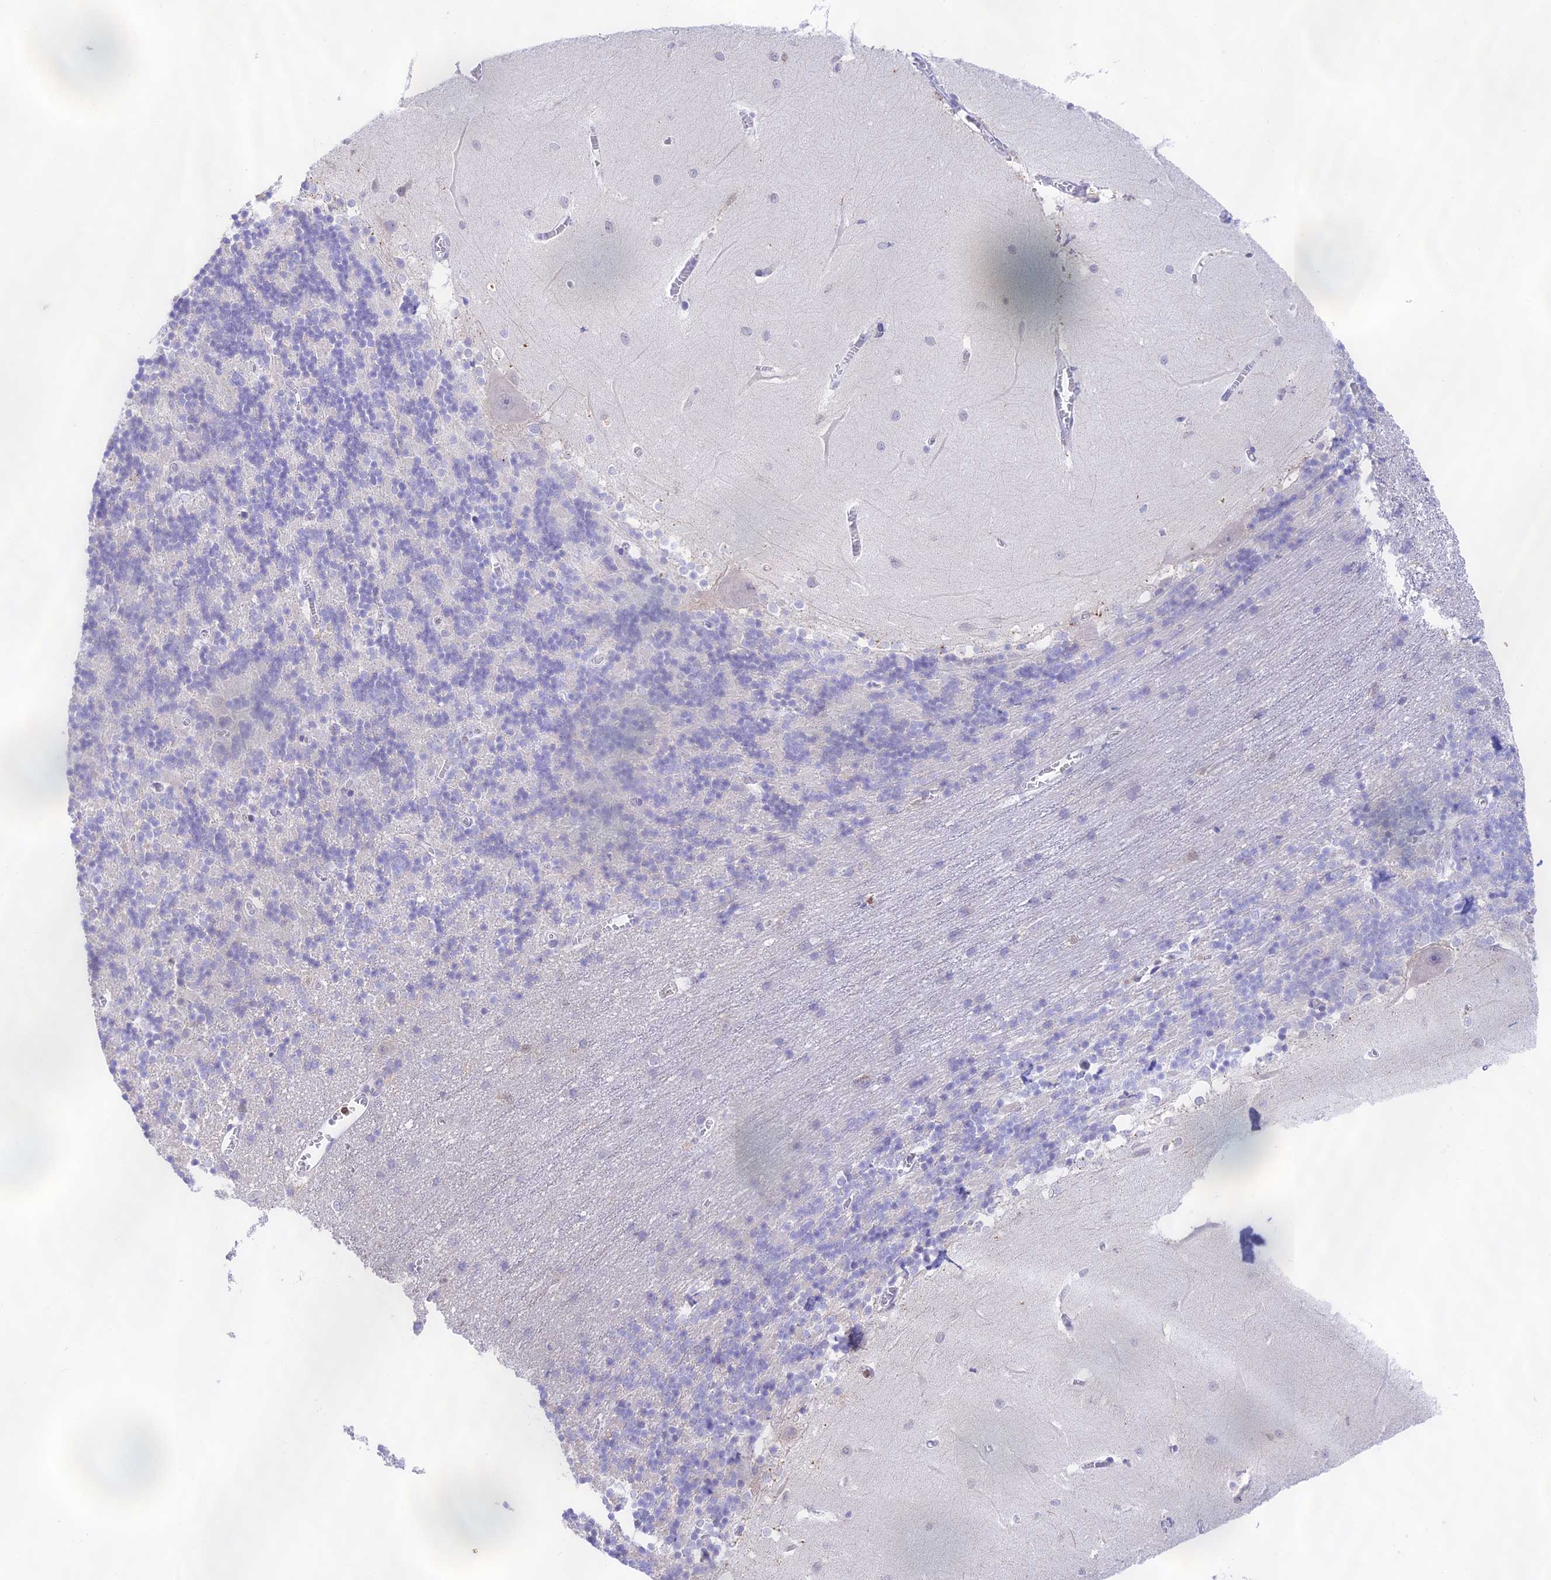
{"staining": {"intensity": "negative", "quantity": "none", "location": "none"}, "tissue": "cerebellum", "cell_type": "Cells in granular layer", "image_type": "normal", "snomed": [{"axis": "morphology", "description": "Normal tissue, NOS"}, {"axis": "topography", "description": "Cerebellum"}], "caption": "Cerebellum was stained to show a protein in brown. There is no significant positivity in cells in granular layer. (DAB IHC visualized using brightfield microscopy, high magnification).", "gene": "DENND1C", "patient": {"sex": "male", "age": 37}}